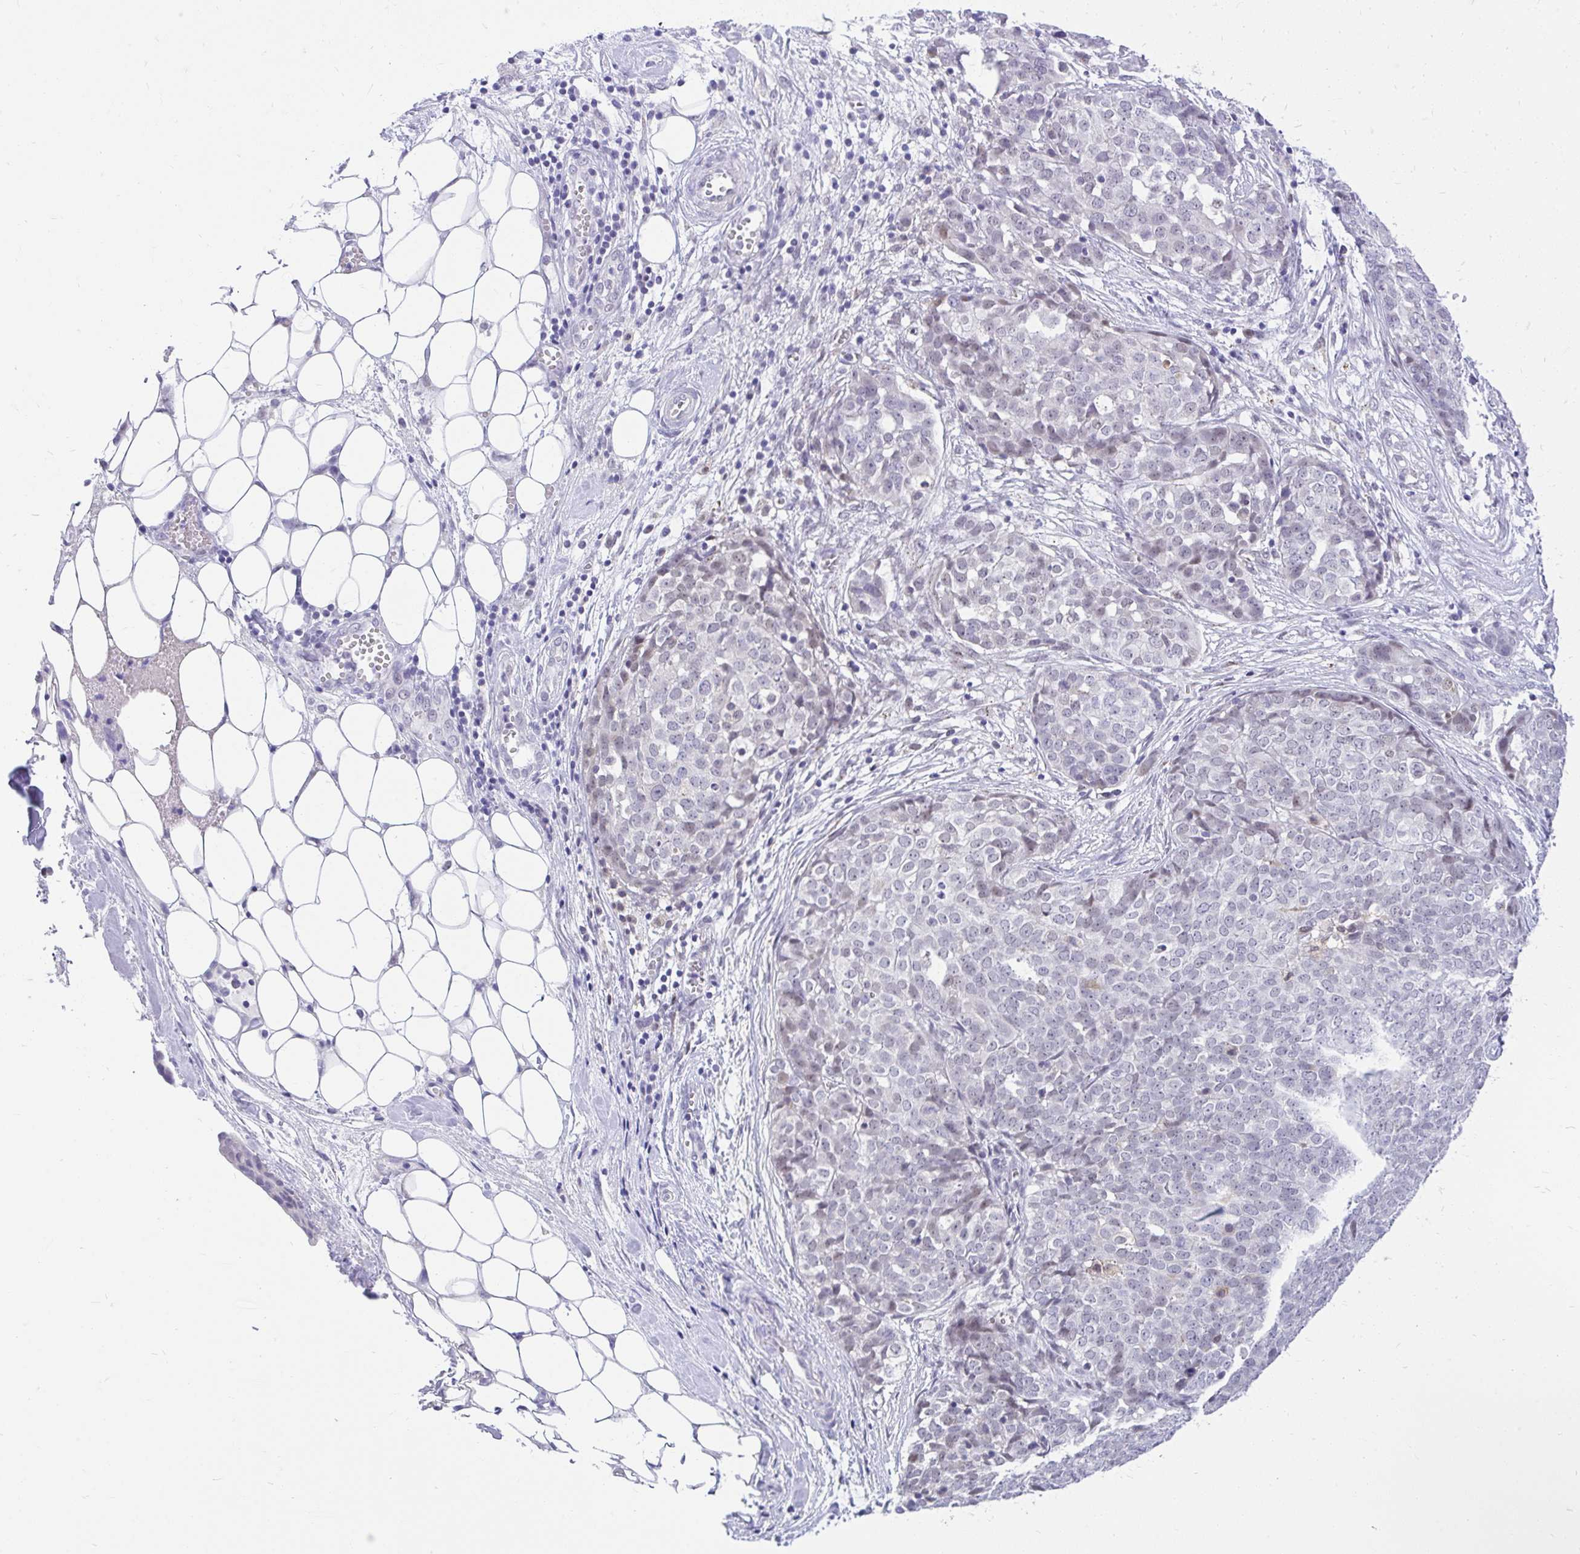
{"staining": {"intensity": "weak", "quantity": "<25%", "location": "nuclear"}, "tissue": "ovarian cancer", "cell_type": "Tumor cells", "image_type": "cancer", "snomed": [{"axis": "morphology", "description": "Cystadenocarcinoma, serous, NOS"}, {"axis": "topography", "description": "Soft tissue"}, {"axis": "topography", "description": "Ovary"}], "caption": "Immunohistochemistry image of human ovarian cancer (serous cystadenocarcinoma) stained for a protein (brown), which exhibits no expression in tumor cells. (Brightfield microscopy of DAB (3,3'-diaminobenzidine) immunohistochemistry at high magnification).", "gene": "GLB1L2", "patient": {"sex": "female", "age": 57}}